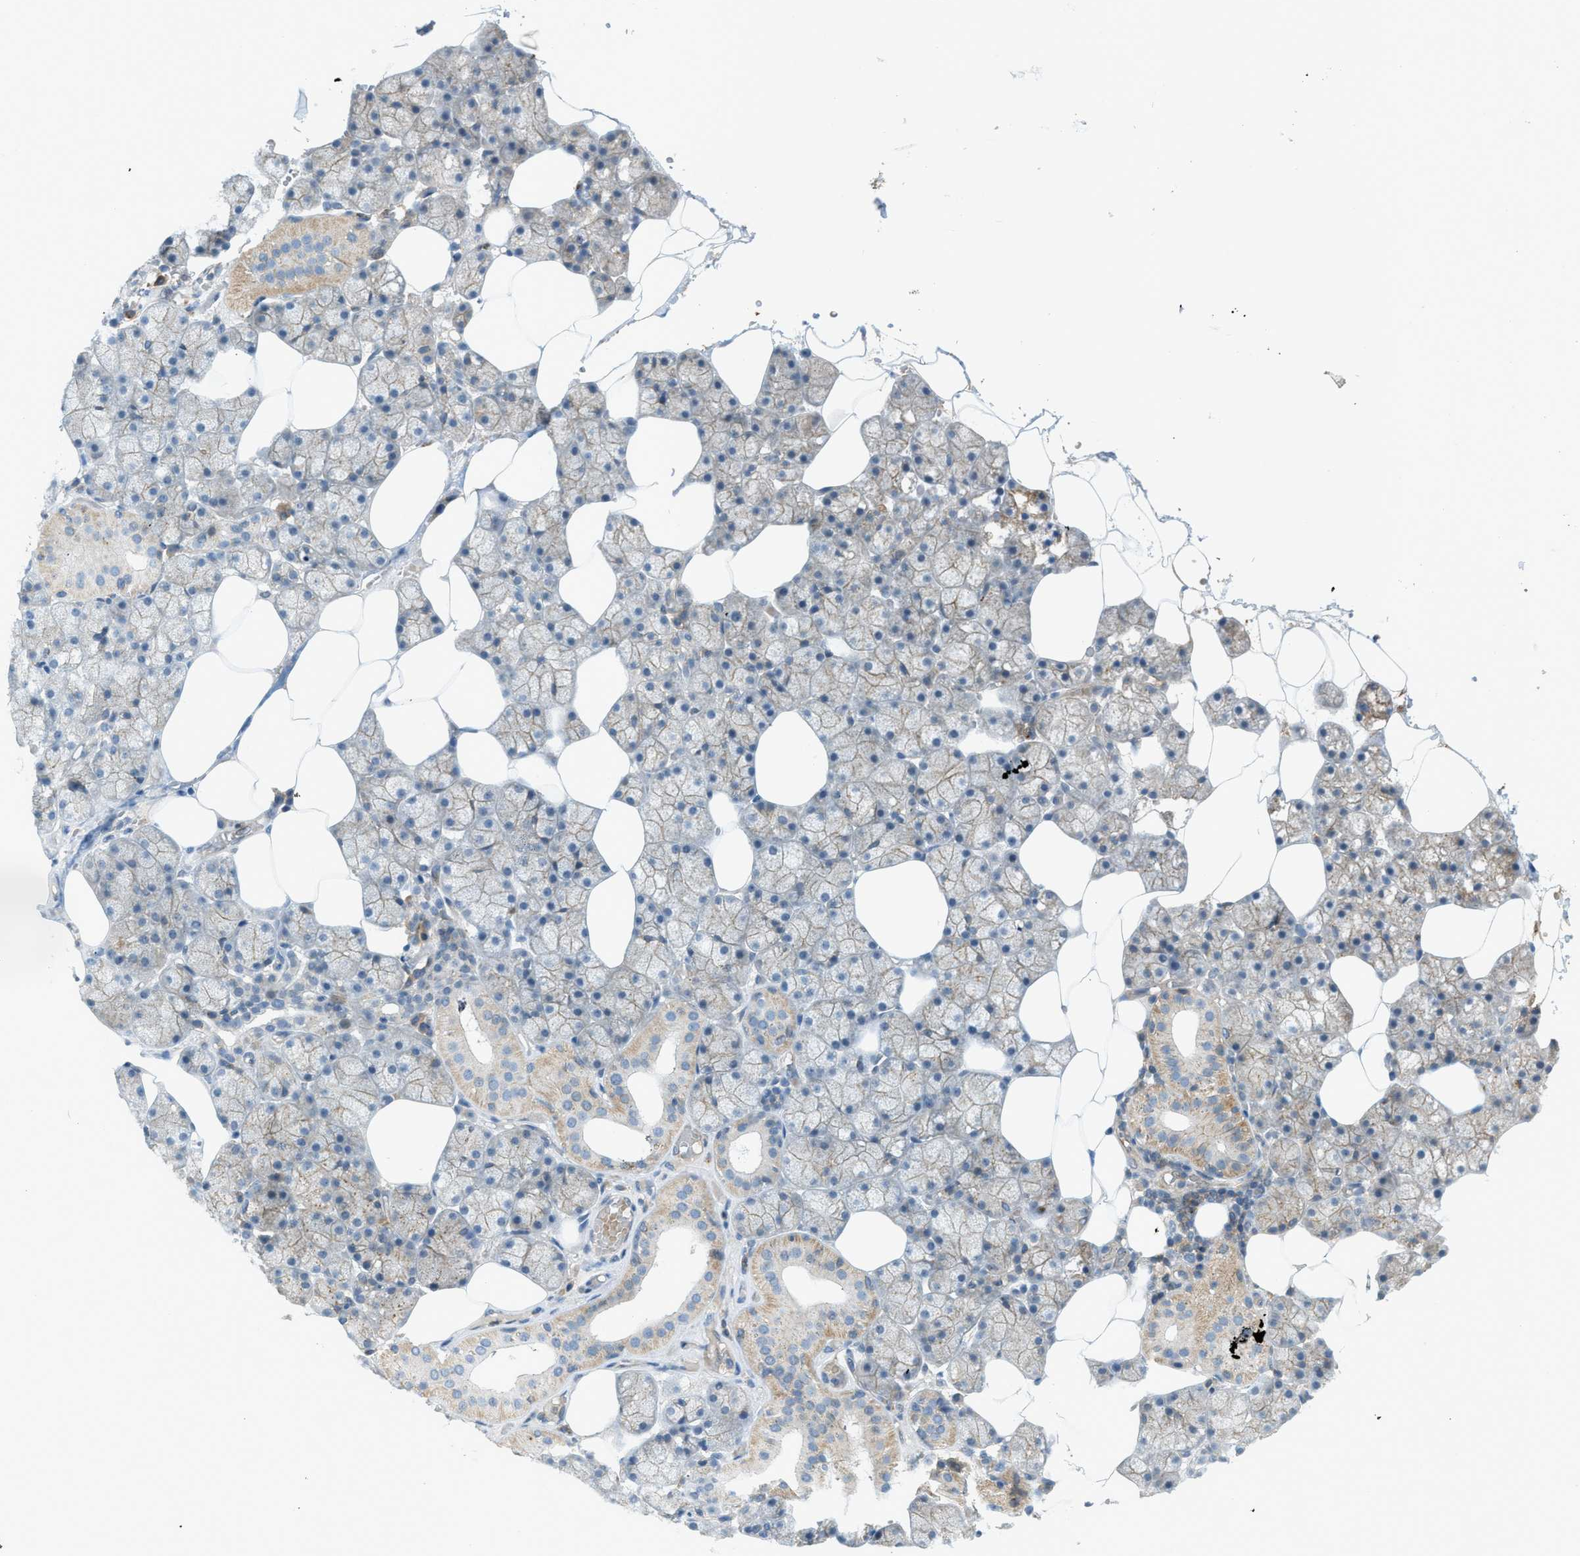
{"staining": {"intensity": "weak", "quantity": "25%-75%", "location": "cytoplasmic/membranous"}, "tissue": "salivary gland", "cell_type": "Glandular cells", "image_type": "normal", "snomed": [{"axis": "morphology", "description": "Normal tissue, NOS"}, {"axis": "topography", "description": "Salivary gland"}], "caption": "IHC of benign human salivary gland shows low levels of weak cytoplasmic/membranous positivity in about 25%-75% of glandular cells.", "gene": "GRK6", "patient": {"sex": "male", "age": 62}}